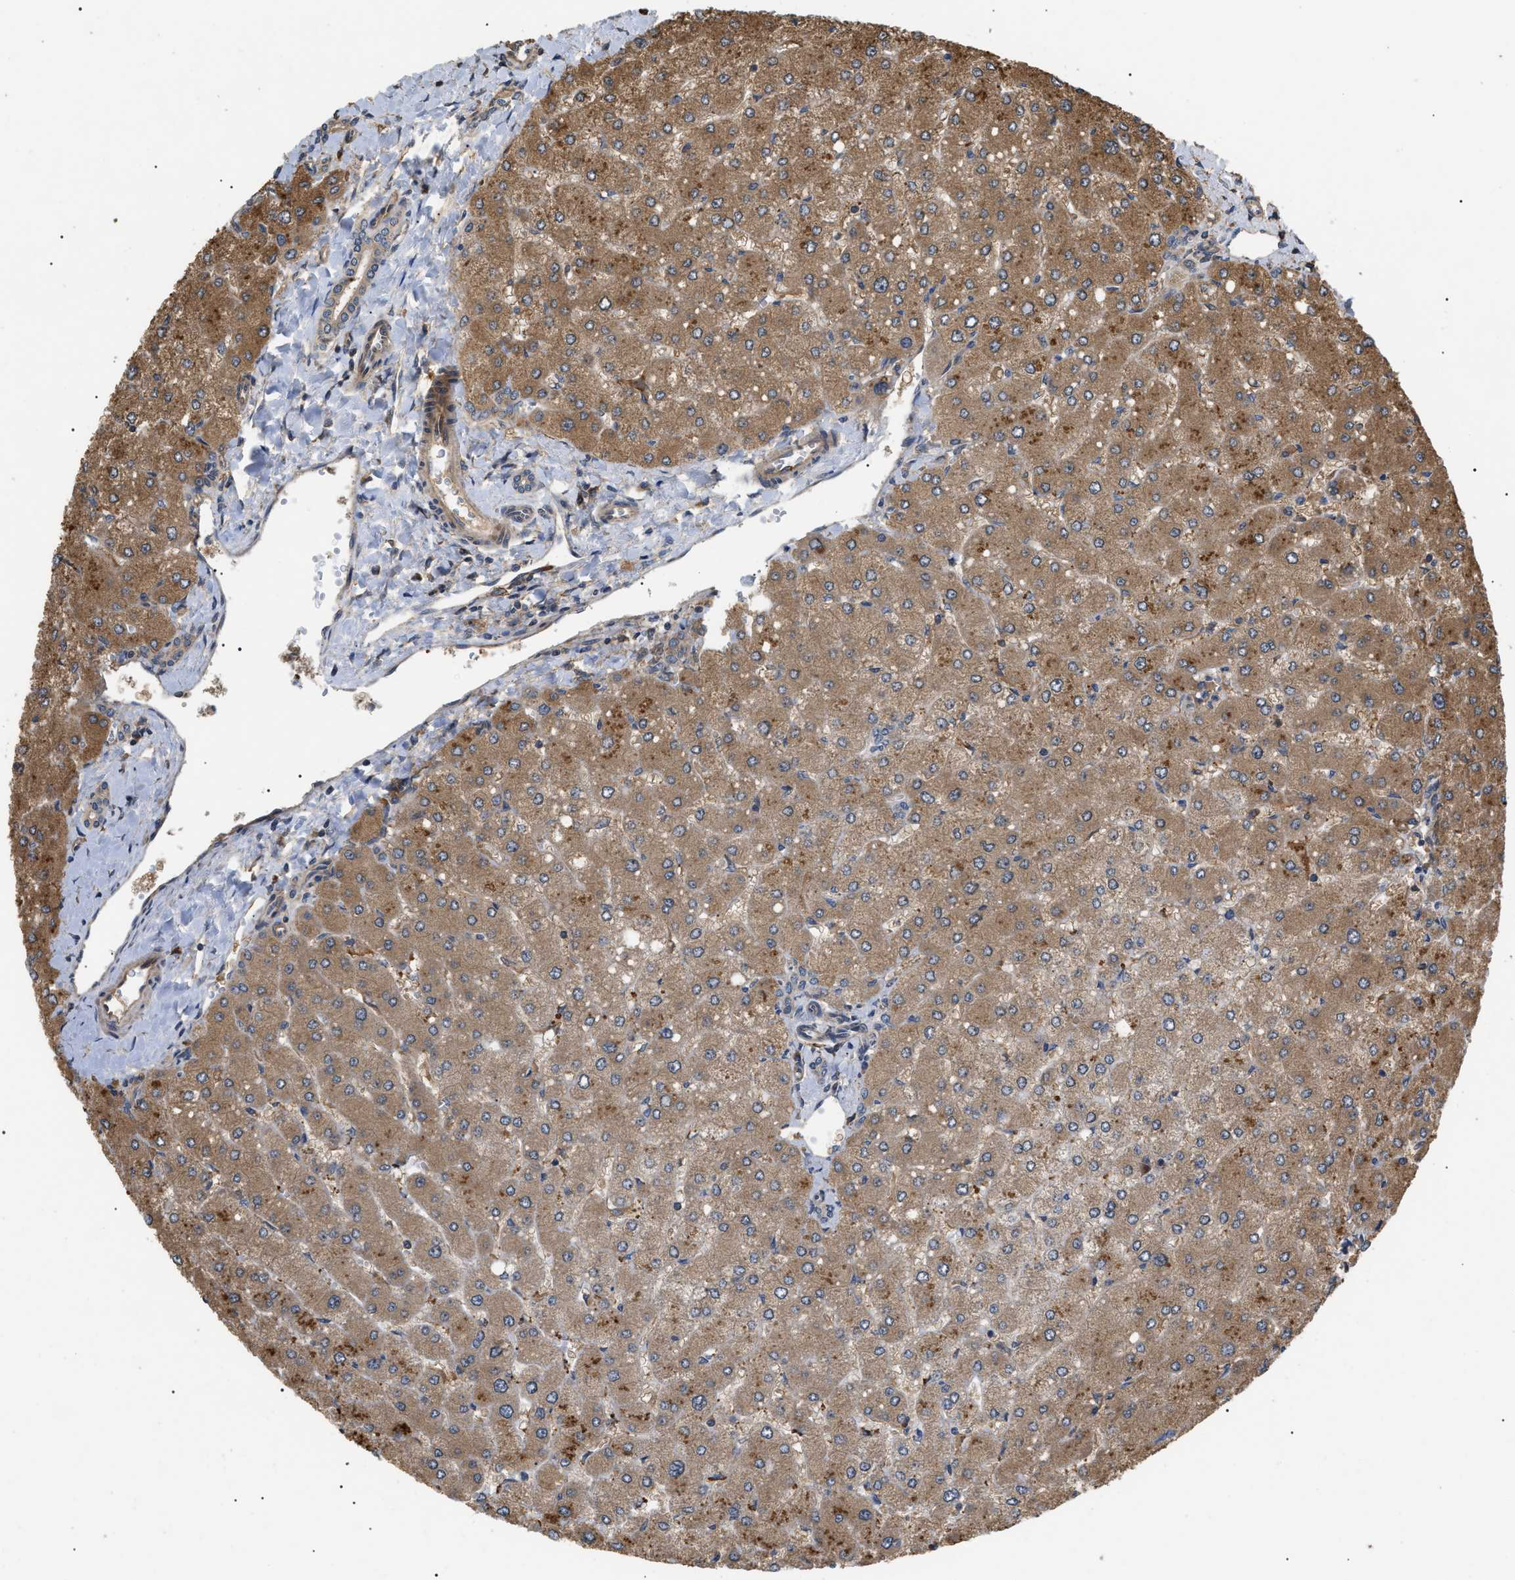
{"staining": {"intensity": "weak", "quantity": ">75%", "location": "cytoplasmic/membranous"}, "tissue": "liver", "cell_type": "Cholangiocytes", "image_type": "normal", "snomed": [{"axis": "morphology", "description": "Normal tissue, NOS"}, {"axis": "topography", "description": "Liver"}], "caption": "Liver stained with a brown dye shows weak cytoplasmic/membranous positive staining in approximately >75% of cholangiocytes.", "gene": "ASTL", "patient": {"sex": "male", "age": 55}}